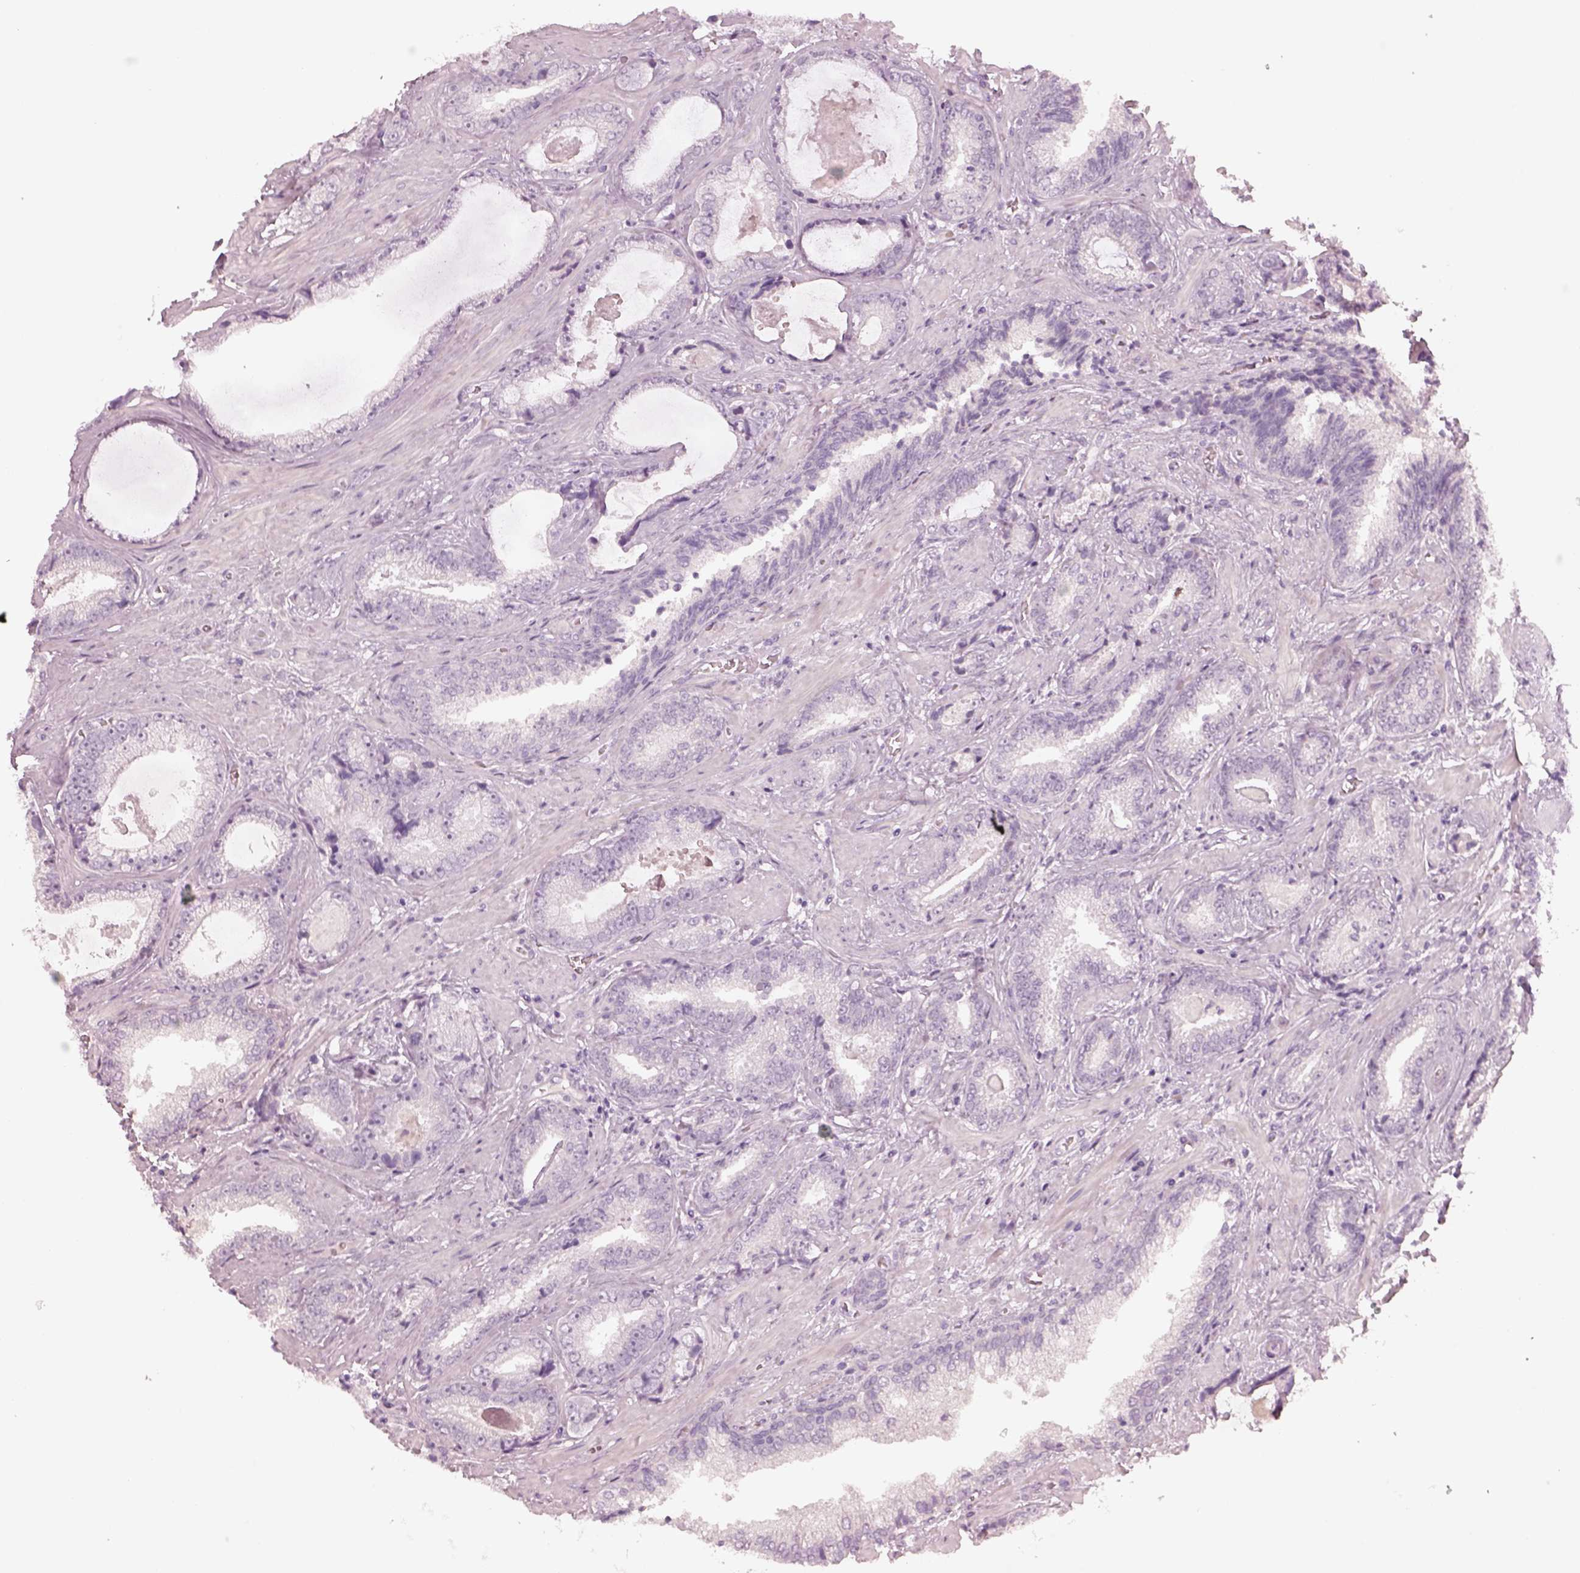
{"staining": {"intensity": "negative", "quantity": "none", "location": "none"}, "tissue": "prostate cancer", "cell_type": "Tumor cells", "image_type": "cancer", "snomed": [{"axis": "morphology", "description": "Adenocarcinoma, Low grade"}, {"axis": "topography", "description": "Prostate"}], "caption": "DAB immunohistochemical staining of human prostate low-grade adenocarcinoma shows no significant staining in tumor cells.", "gene": "SPATA6L", "patient": {"sex": "male", "age": 61}}